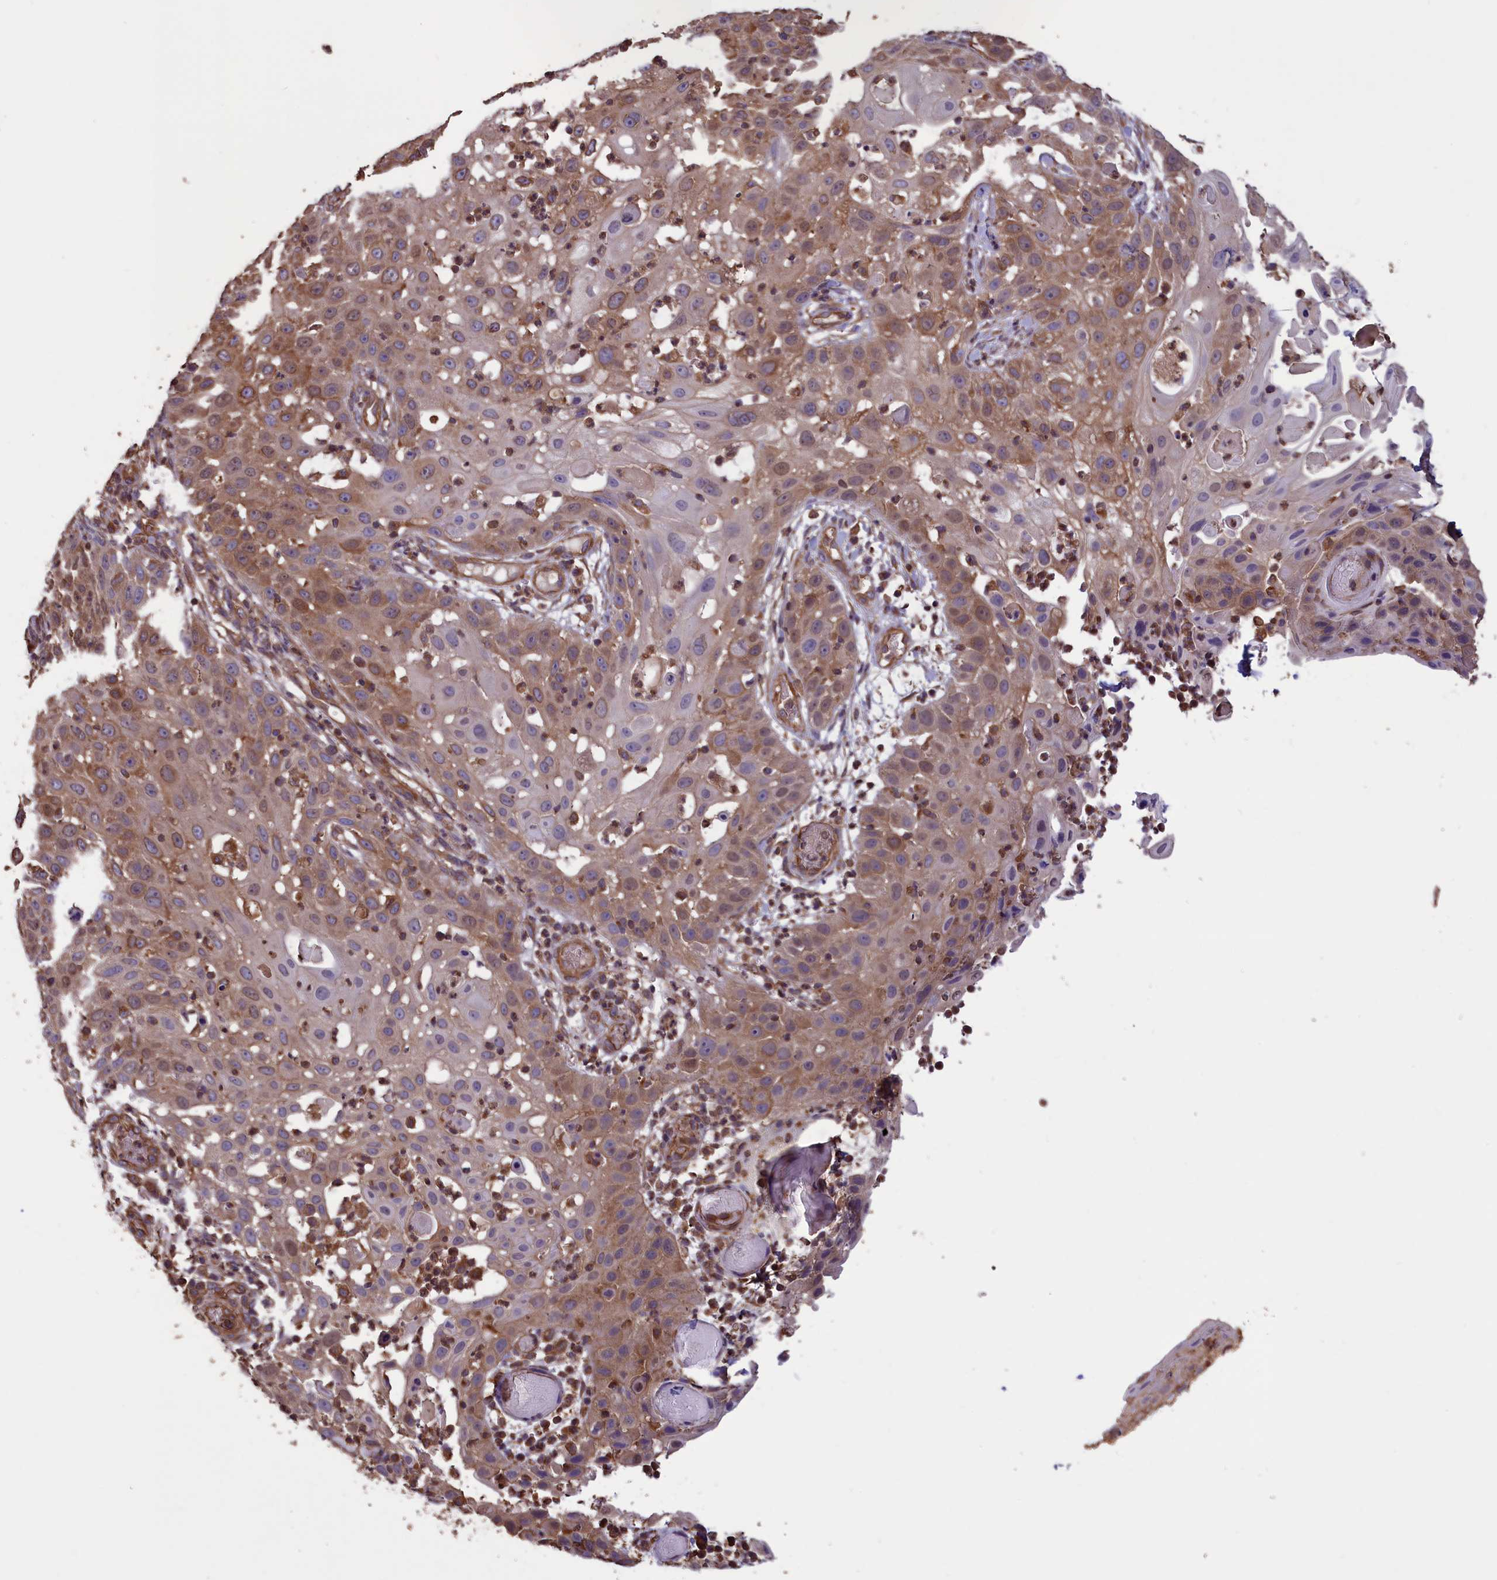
{"staining": {"intensity": "moderate", "quantity": "25%-75%", "location": "cytoplasmic/membranous,nuclear"}, "tissue": "skin cancer", "cell_type": "Tumor cells", "image_type": "cancer", "snomed": [{"axis": "morphology", "description": "Squamous cell carcinoma, NOS"}, {"axis": "topography", "description": "Skin"}], "caption": "There is medium levels of moderate cytoplasmic/membranous and nuclear positivity in tumor cells of skin cancer, as demonstrated by immunohistochemical staining (brown color).", "gene": "DAPK3", "patient": {"sex": "female", "age": 44}}